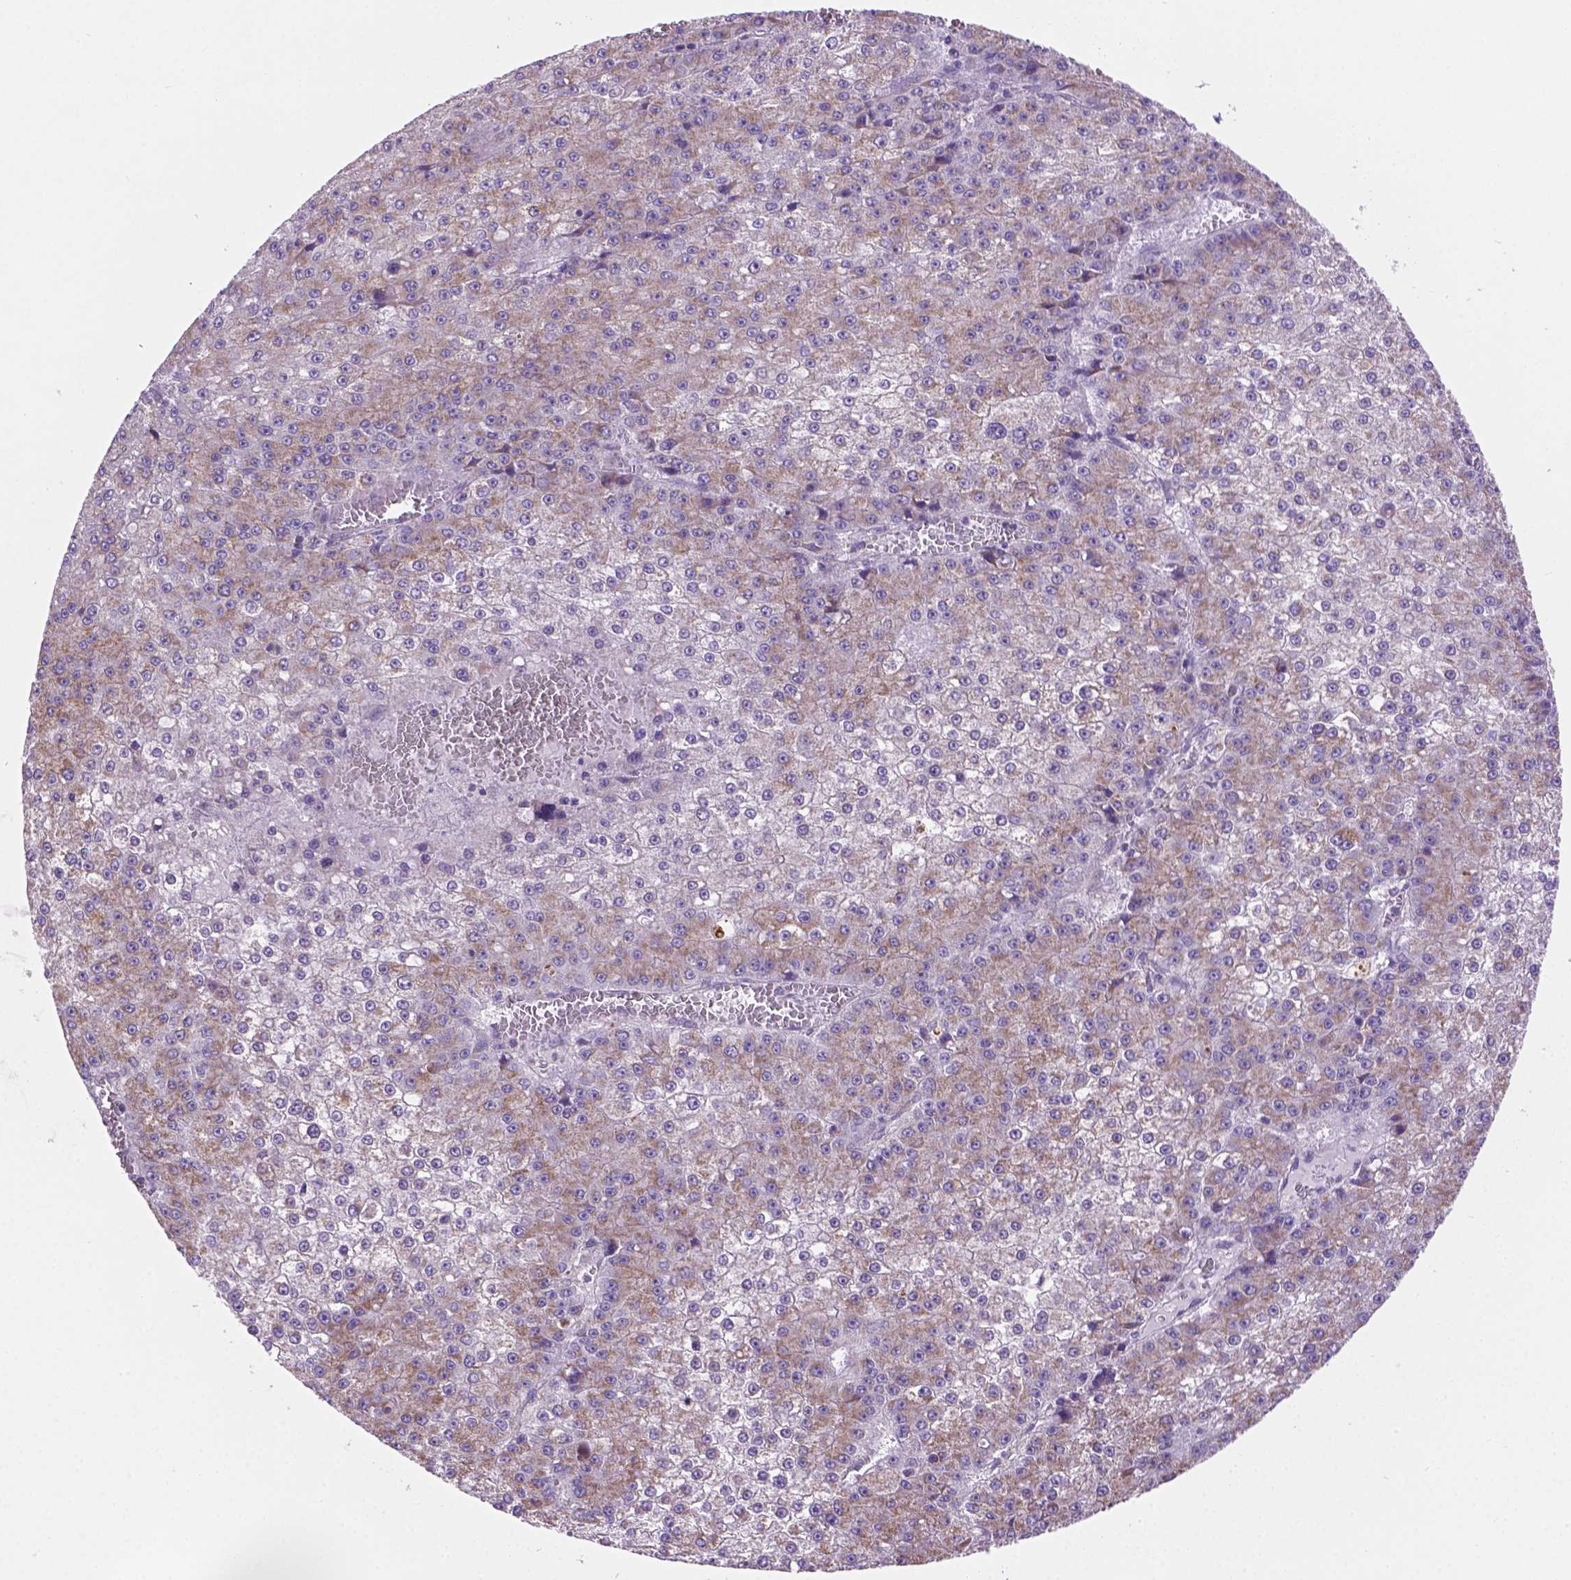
{"staining": {"intensity": "weak", "quantity": "25%-75%", "location": "cytoplasmic/membranous"}, "tissue": "liver cancer", "cell_type": "Tumor cells", "image_type": "cancer", "snomed": [{"axis": "morphology", "description": "Carcinoma, Hepatocellular, NOS"}, {"axis": "topography", "description": "Liver"}], "caption": "Liver cancer stained for a protein (brown) exhibits weak cytoplasmic/membranous positive expression in approximately 25%-75% of tumor cells.", "gene": "CSPG5", "patient": {"sex": "female", "age": 73}}